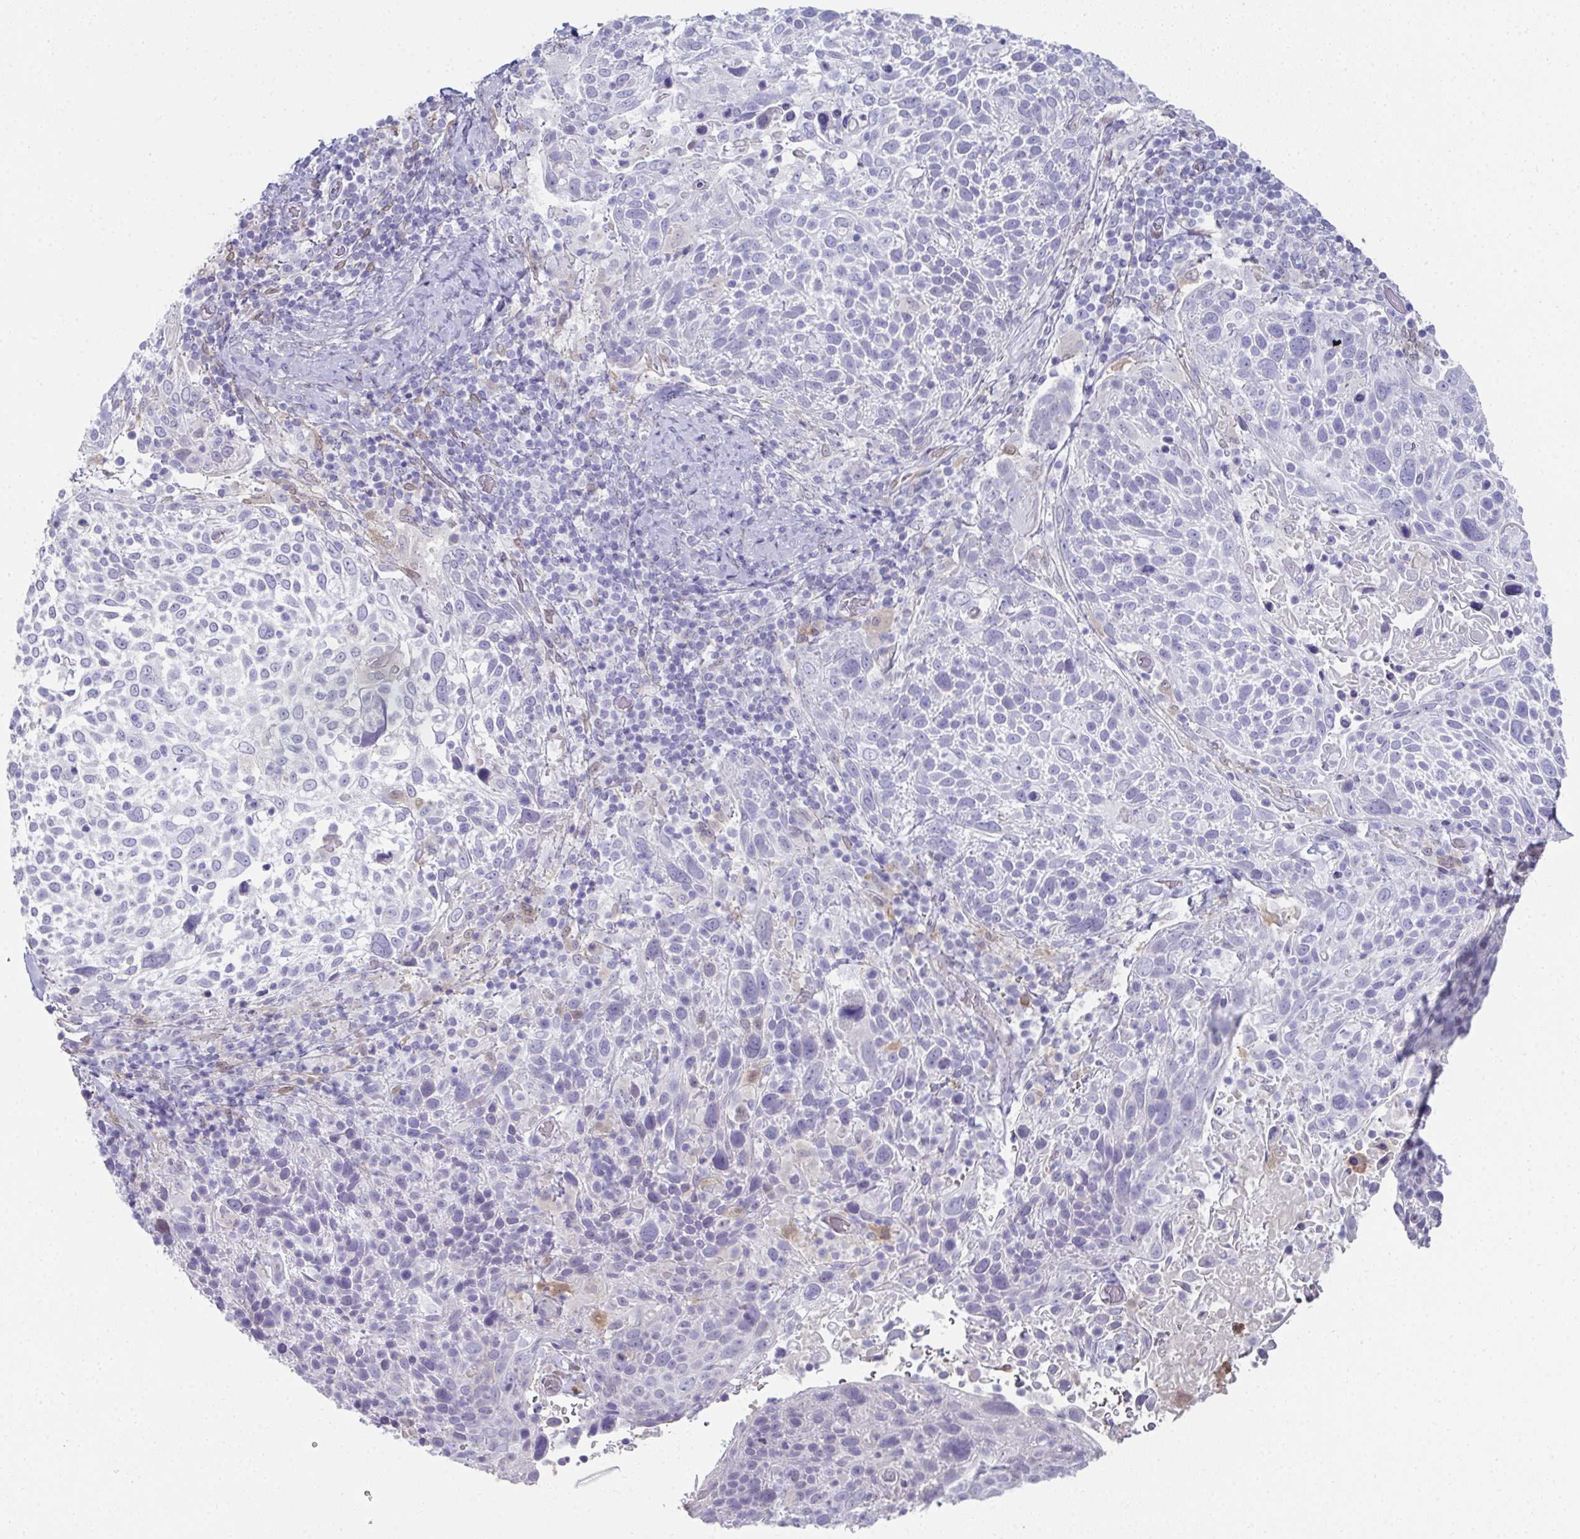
{"staining": {"intensity": "negative", "quantity": "none", "location": "none"}, "tissue": "cervical cancer", "cell_type": "Tumor cells", "image_type": "cancer", "snomed": [{"axis": "morphology", "description": "Squamous cell carcinoma, NOS"}, {"axis": "topography", "description": "Cervix"}], "caption": "Human squamous cell carcinoma (cervical) stained for a protein using immunohistochemistry demonstrates no expression in tumor cells.", "gene": "RBP1", "patient": {"sex": "female", "age": 61}}